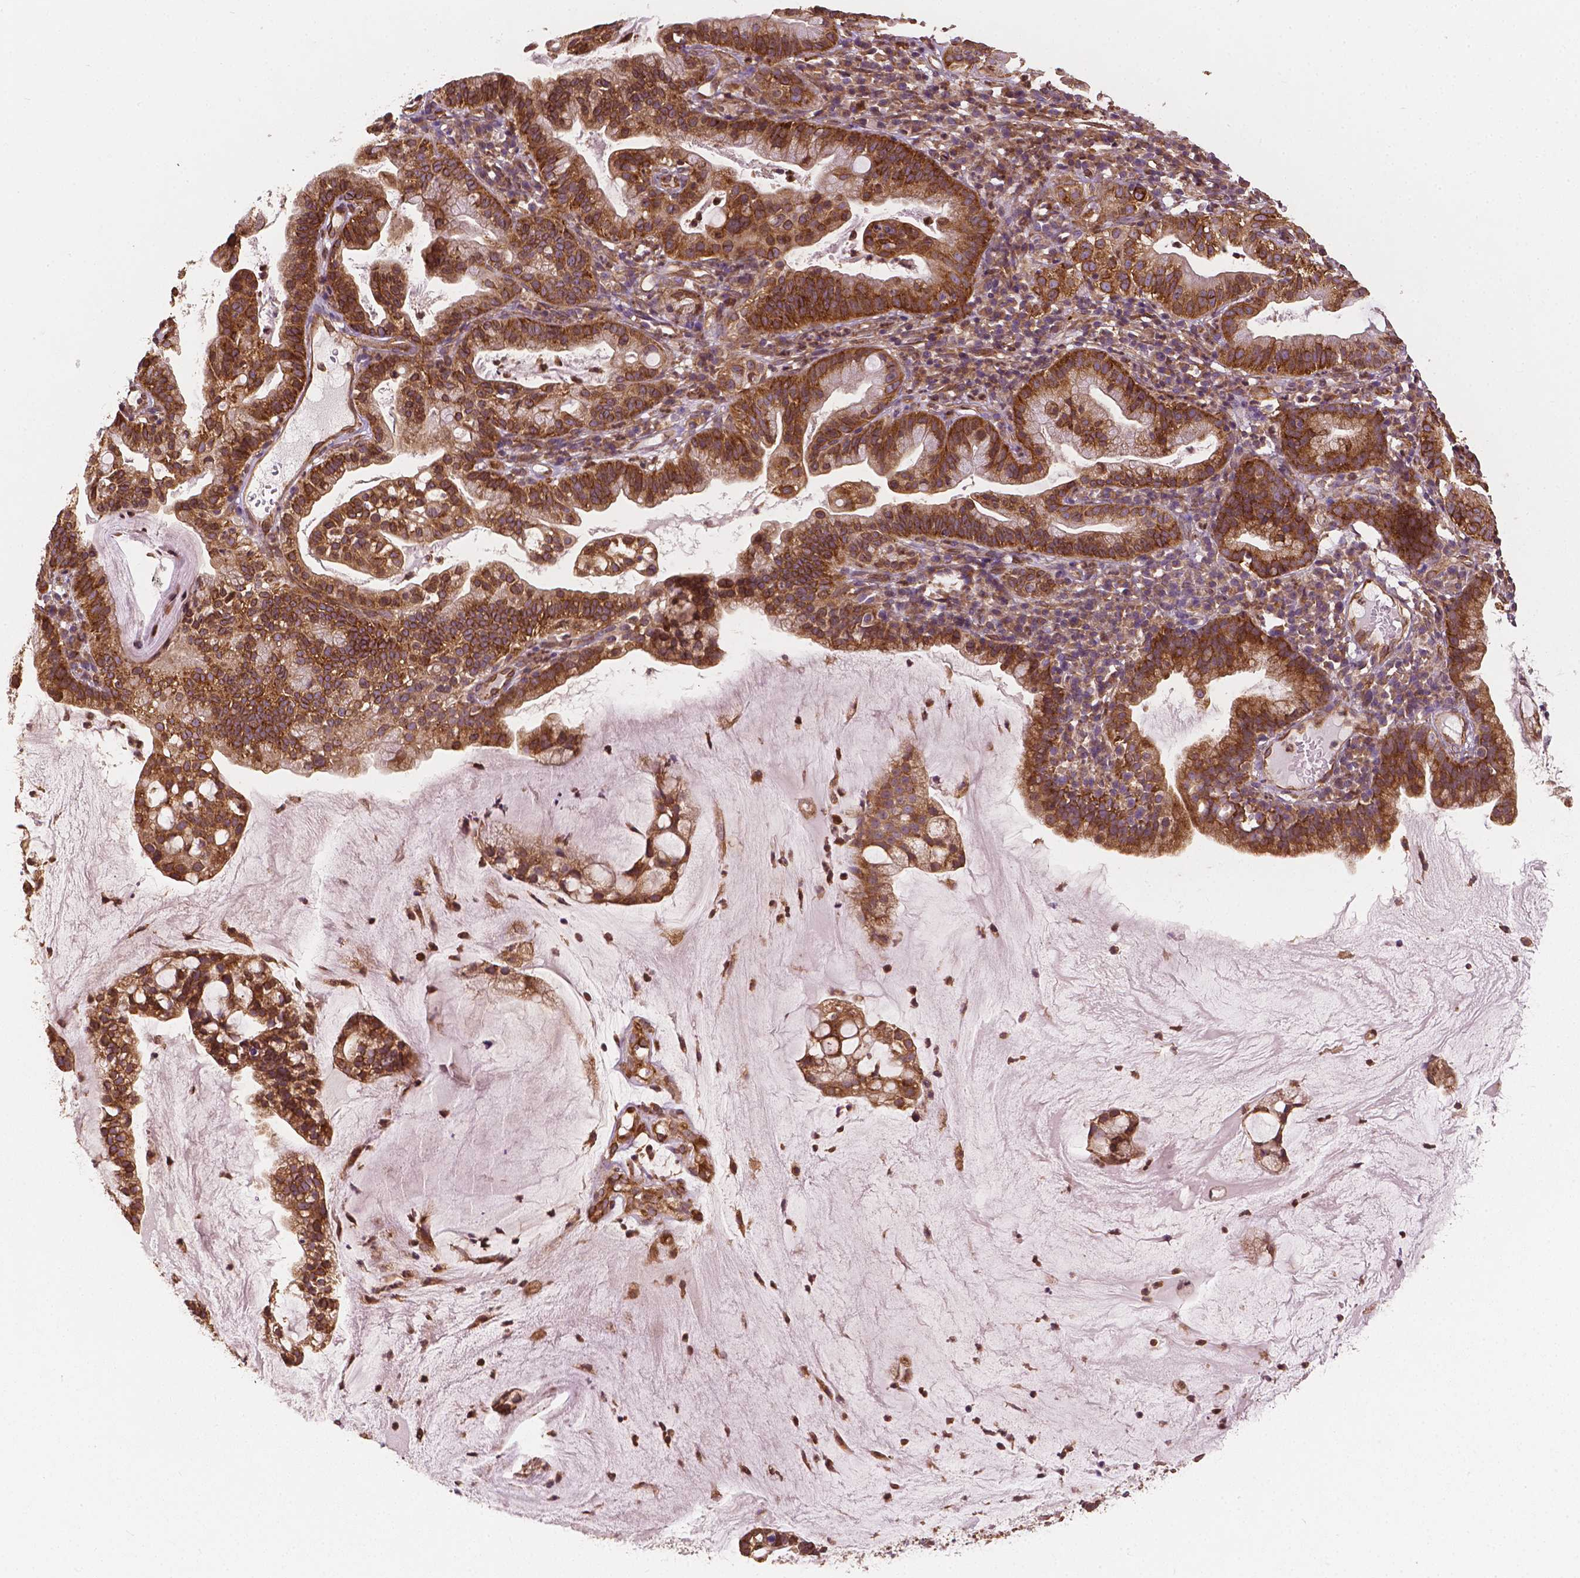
{"staining": {"intensity": "strong", "quantity": ">75%", "location": "cytoplasmic/membranous"}, "tissue": "cervical cancer", "cell_type": "Tumor cells", "image_type": "cancer", "snomed": [{"axis": "morphology", "description": "Adenocarcinoma, NOS"}, {"axis": "topography", "description": "Cervix"}], "caption": "A photomicrograph of cervical cancer (adenocarcinoma) stained for a protein shows strong cytoplasmic/membranous brown staining in tumor cells. (DAB IHC, brown staining for protein, blue staining for nuclei).", "gene": "G3BP1", "patient": {"sex": "female", "age": 41}}